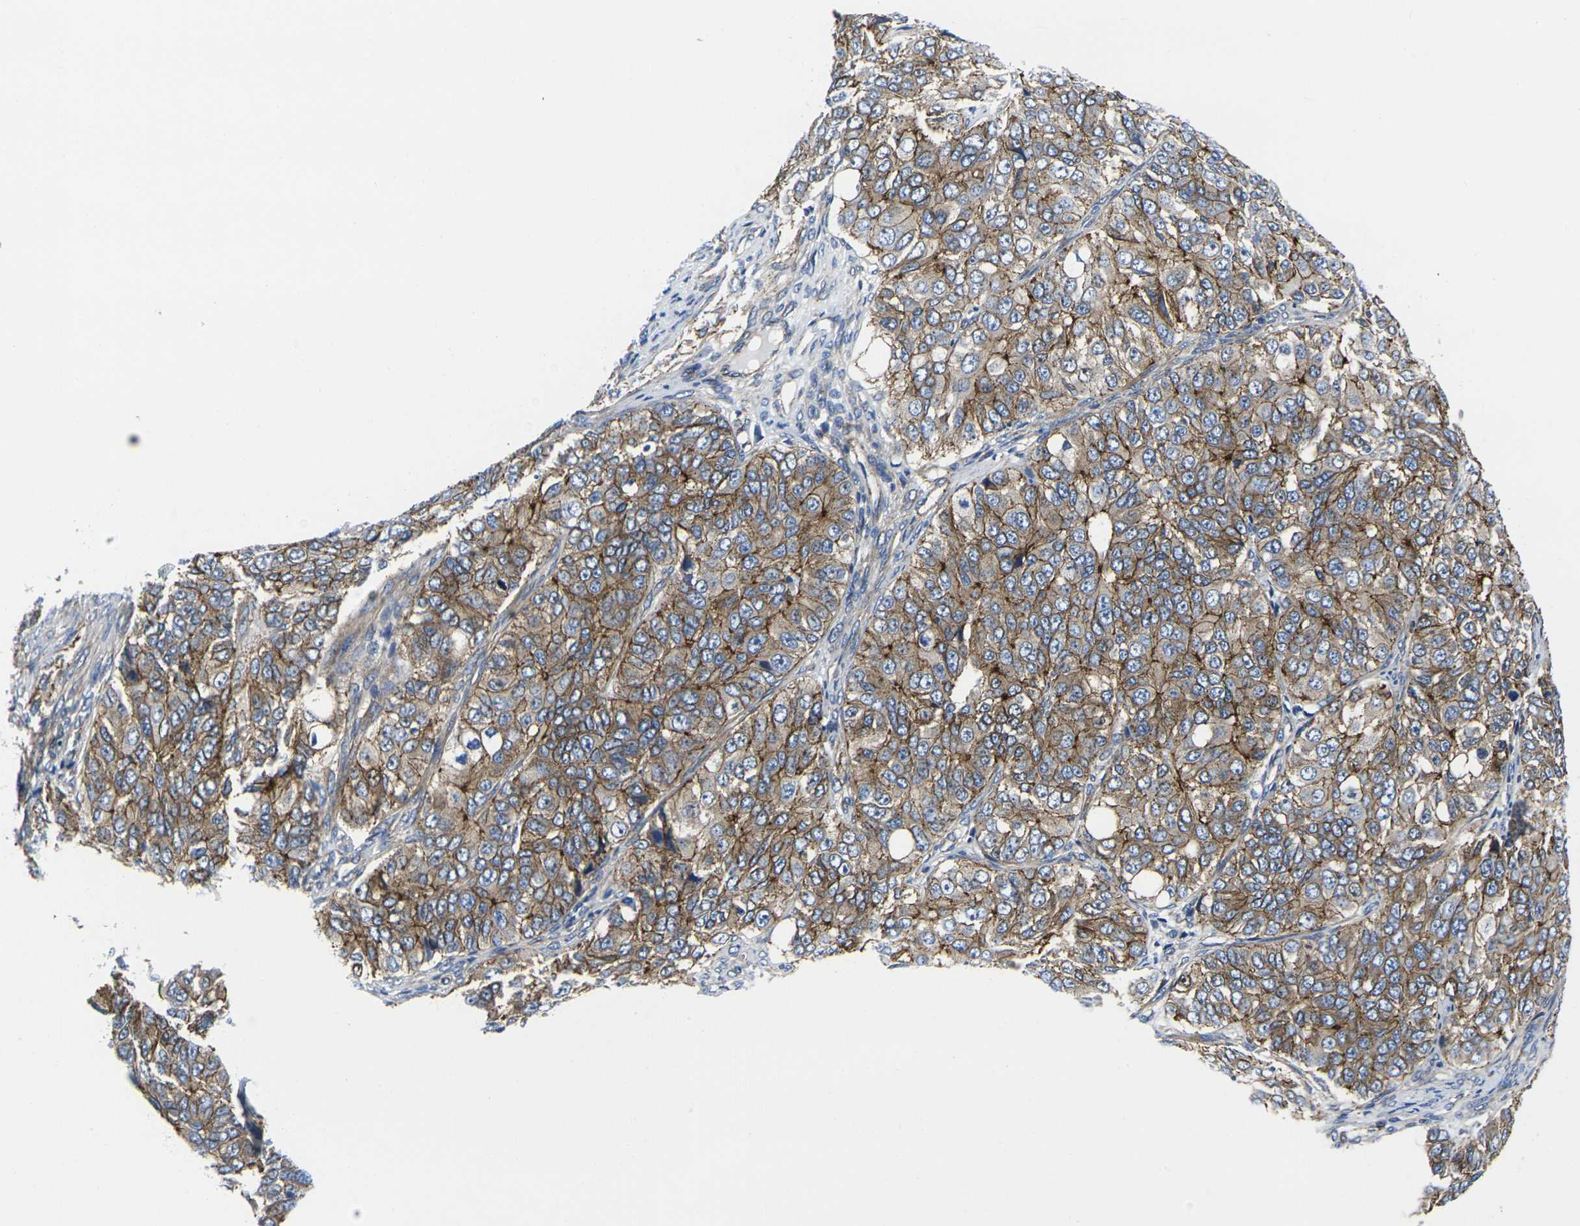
{"staining": {"intensity": "moderate", "quantity": ">75%", "location": "cytoplasmic/membranous"}, "tissue": "ovarian cancer", "cell_type": "Tumor cells", "image_type": "cancer", "snomed": [{"axis": "morphology", "description": "Carcinoma, endometroid"}, {"axis": "topography", "description": "Ovary"}], "caption": "Protein expression analysis of ovarian endometroid carcinoma reveals moderate cytoplasmic/membranous expression in approximately >75% of tumor cells.", "gene": "NUMB", "patient": {"sex": "female", "age": 51}}